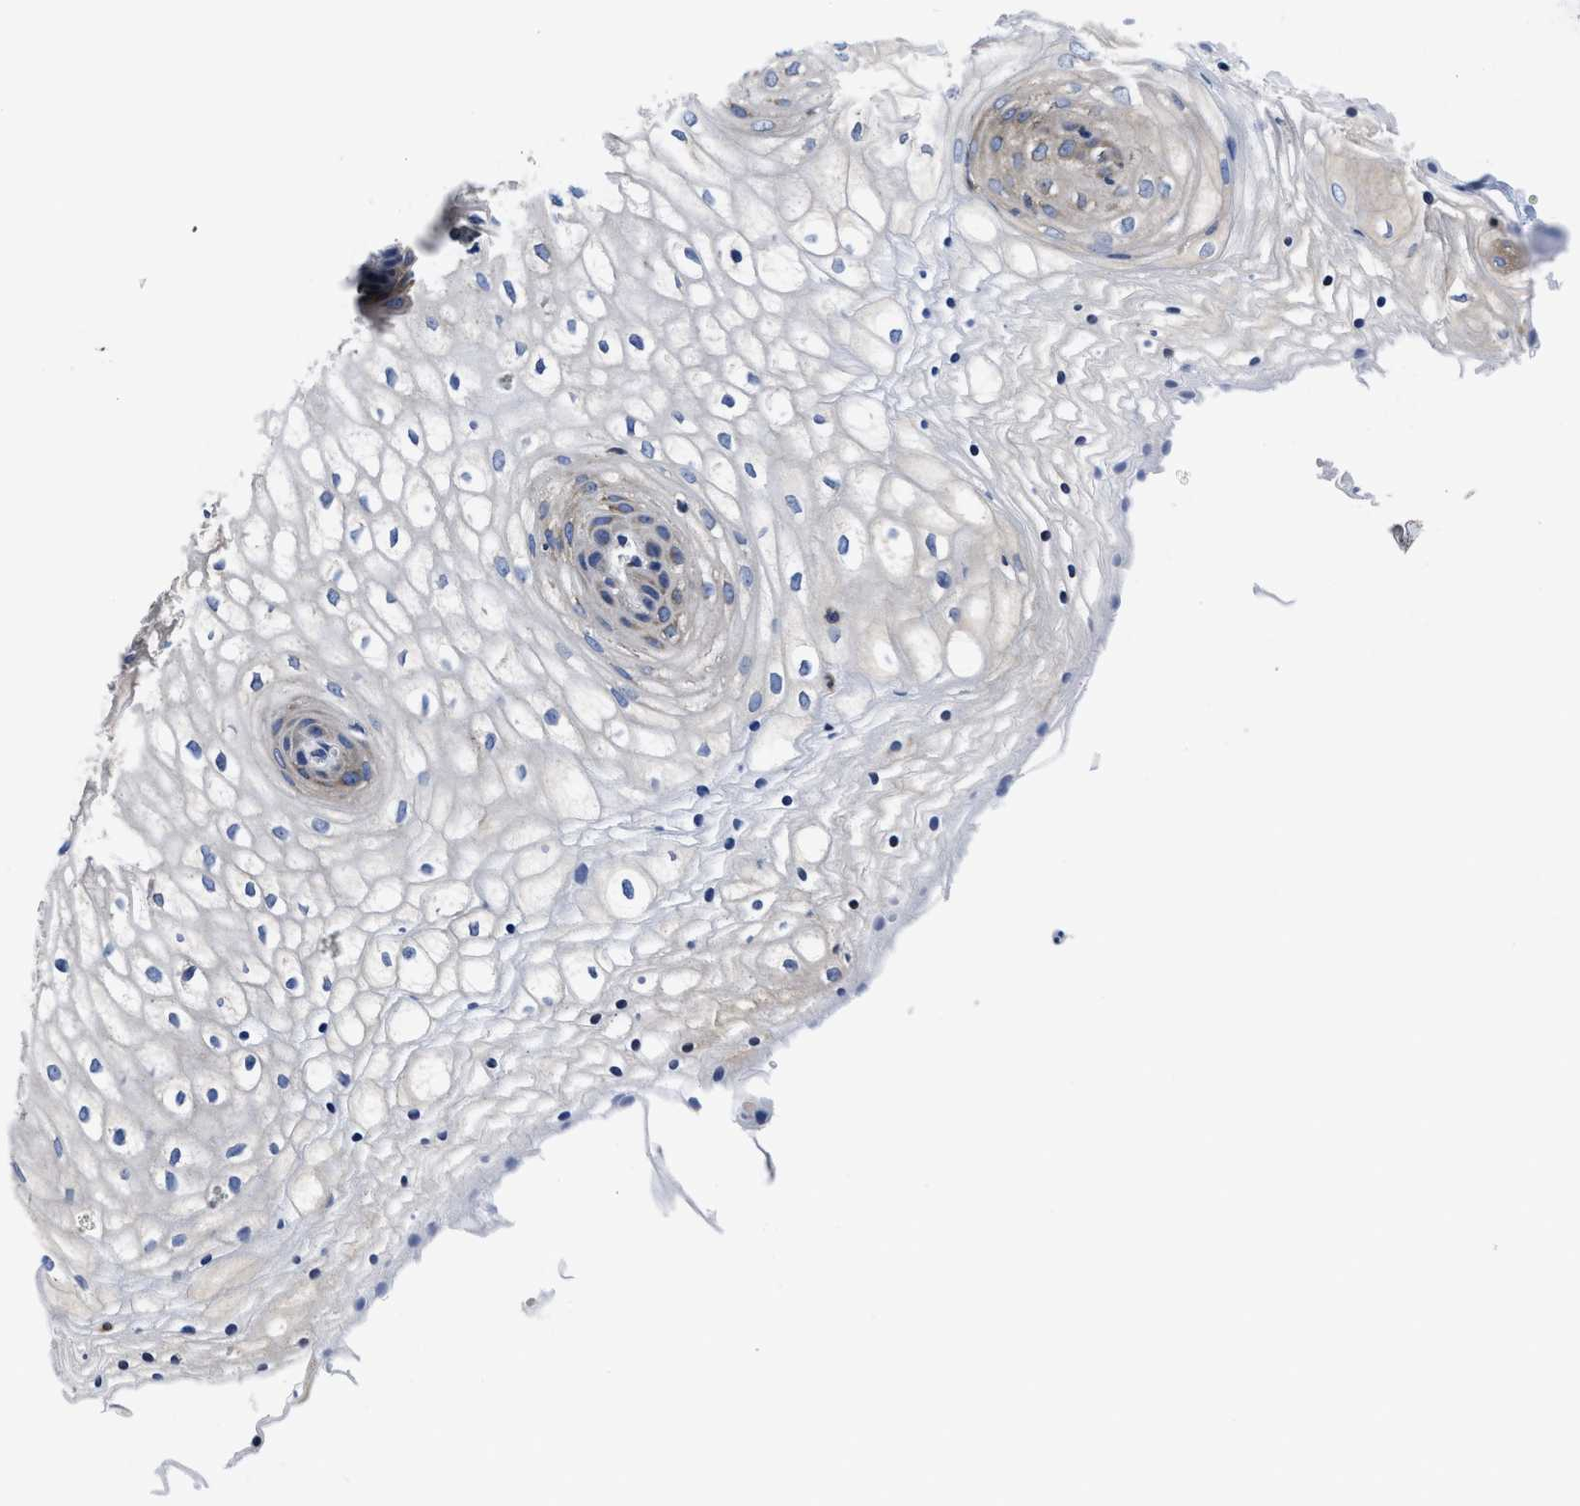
{"staining": {"intensity": "negative", "quantity": "none", "location": "none"}, "tissue": "vagina", "cell_type": "Squamous epithelial cells", "image_type": "normal", "snomed": [{"axis": "morphology", "description": "Normal tissue, NOS"}, {"axis": "topography", "description": "Vagina"}], "caption": "A high-resolution micrograph shows immunohistochemistry staining of unremarkable vagina, which demonstrates no significant staining in squamous epithelial cells. (DAB (3,3'-diaminobenzidine) immunohistochemistry visualized using brightfield microscopy, high magnification).", "gene": "YARS1", "patient": {"sex": "female", "age": 34}}